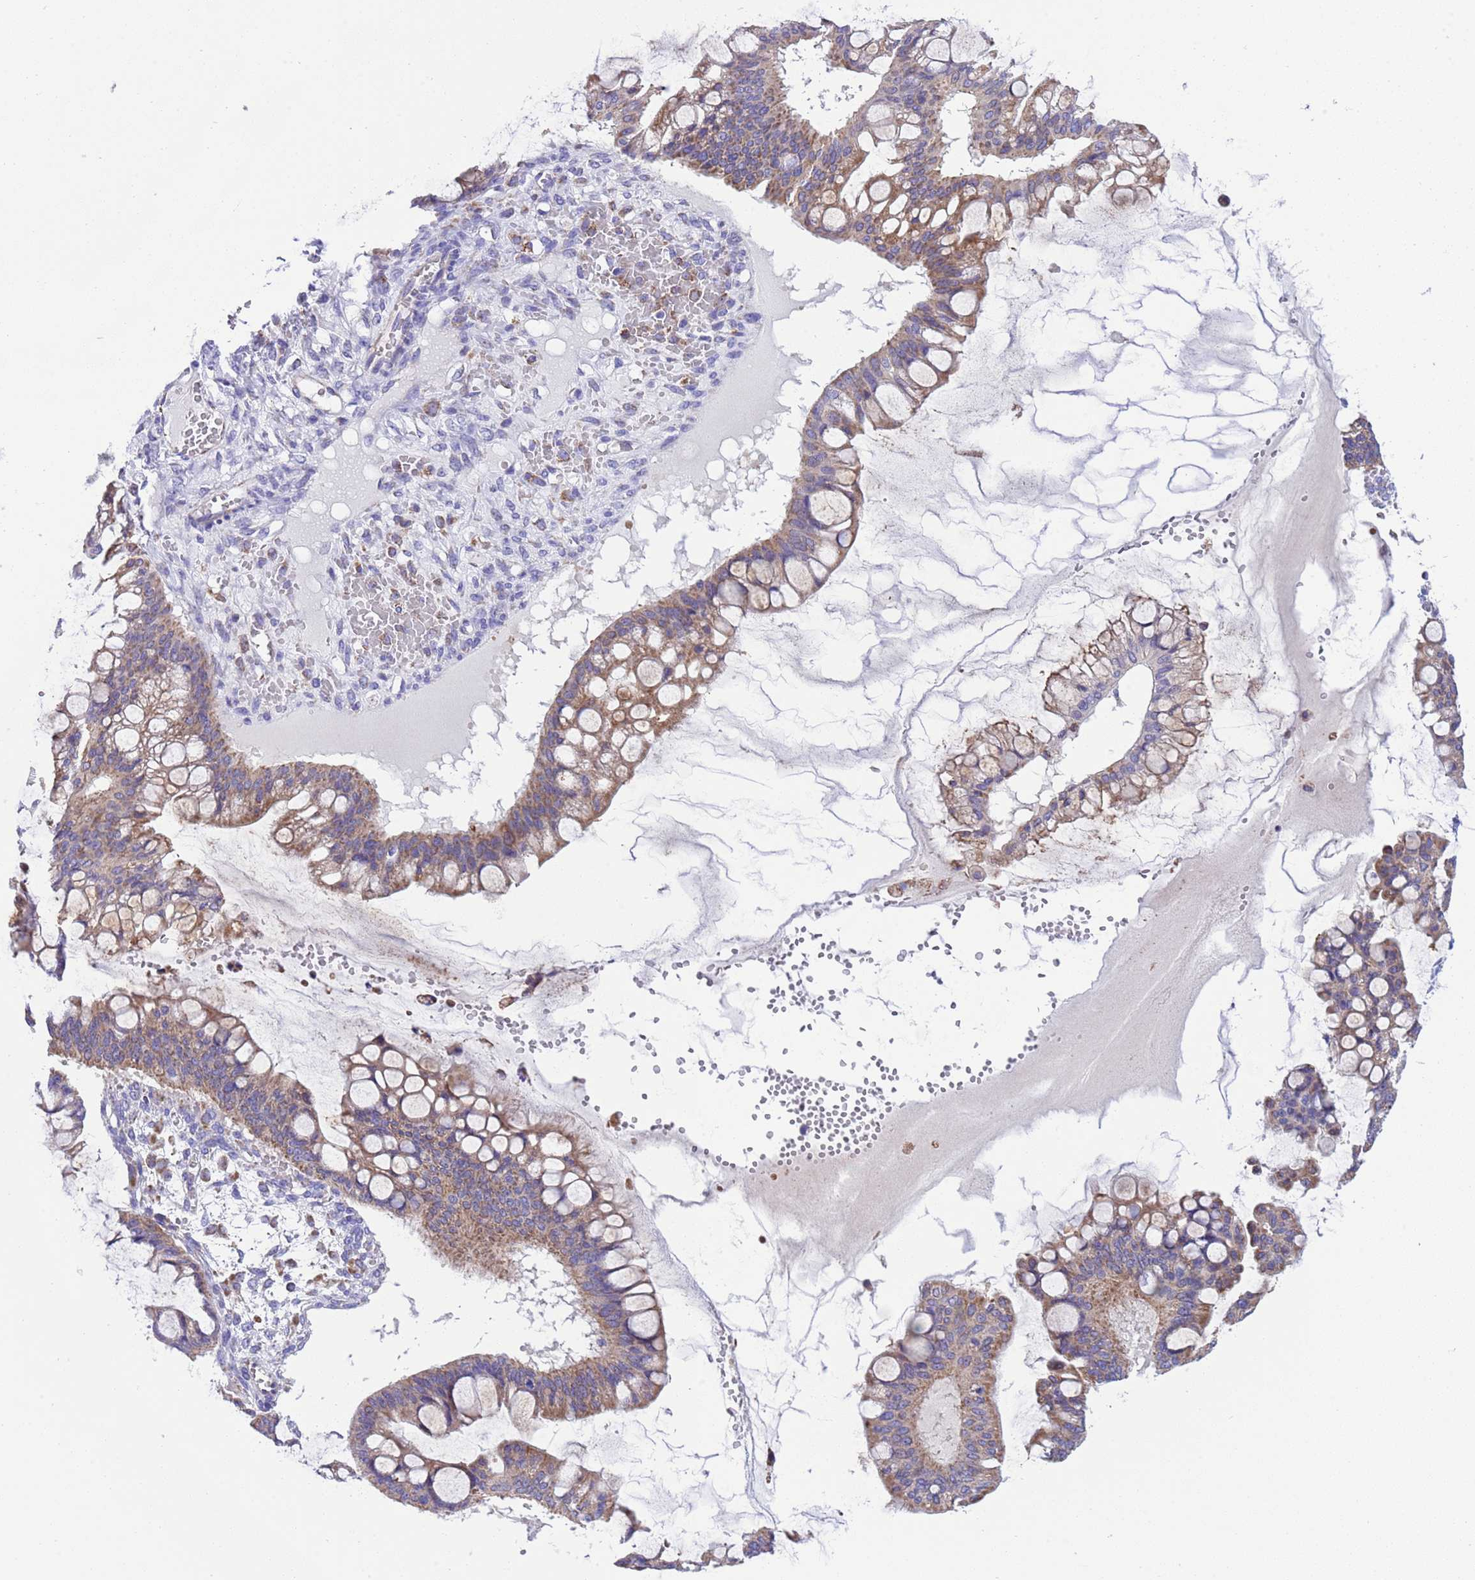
{"staining": {"intensity": "moderate", "quantity": ">75%", "location": "cytoplasmic/membranous"}, "tissue": "ovarian cancer", "cell_type": "Tumor cells", "image_type": "cancer", "snomed": [{"axis": "morphology", "description": "Cystadenocarcinoma, mucinous, NOS"}, {"axis": "topography", "description": "Ovary"}], "caption": "Protein staining by IHC exhibits moderate cytoplasmic/membranous expression in about >75% of tumor cells in ovarian mucinous cystadenocarcinoma.", "gene": "CCDC191", "patient": {"sex": "female", "age": 73}}